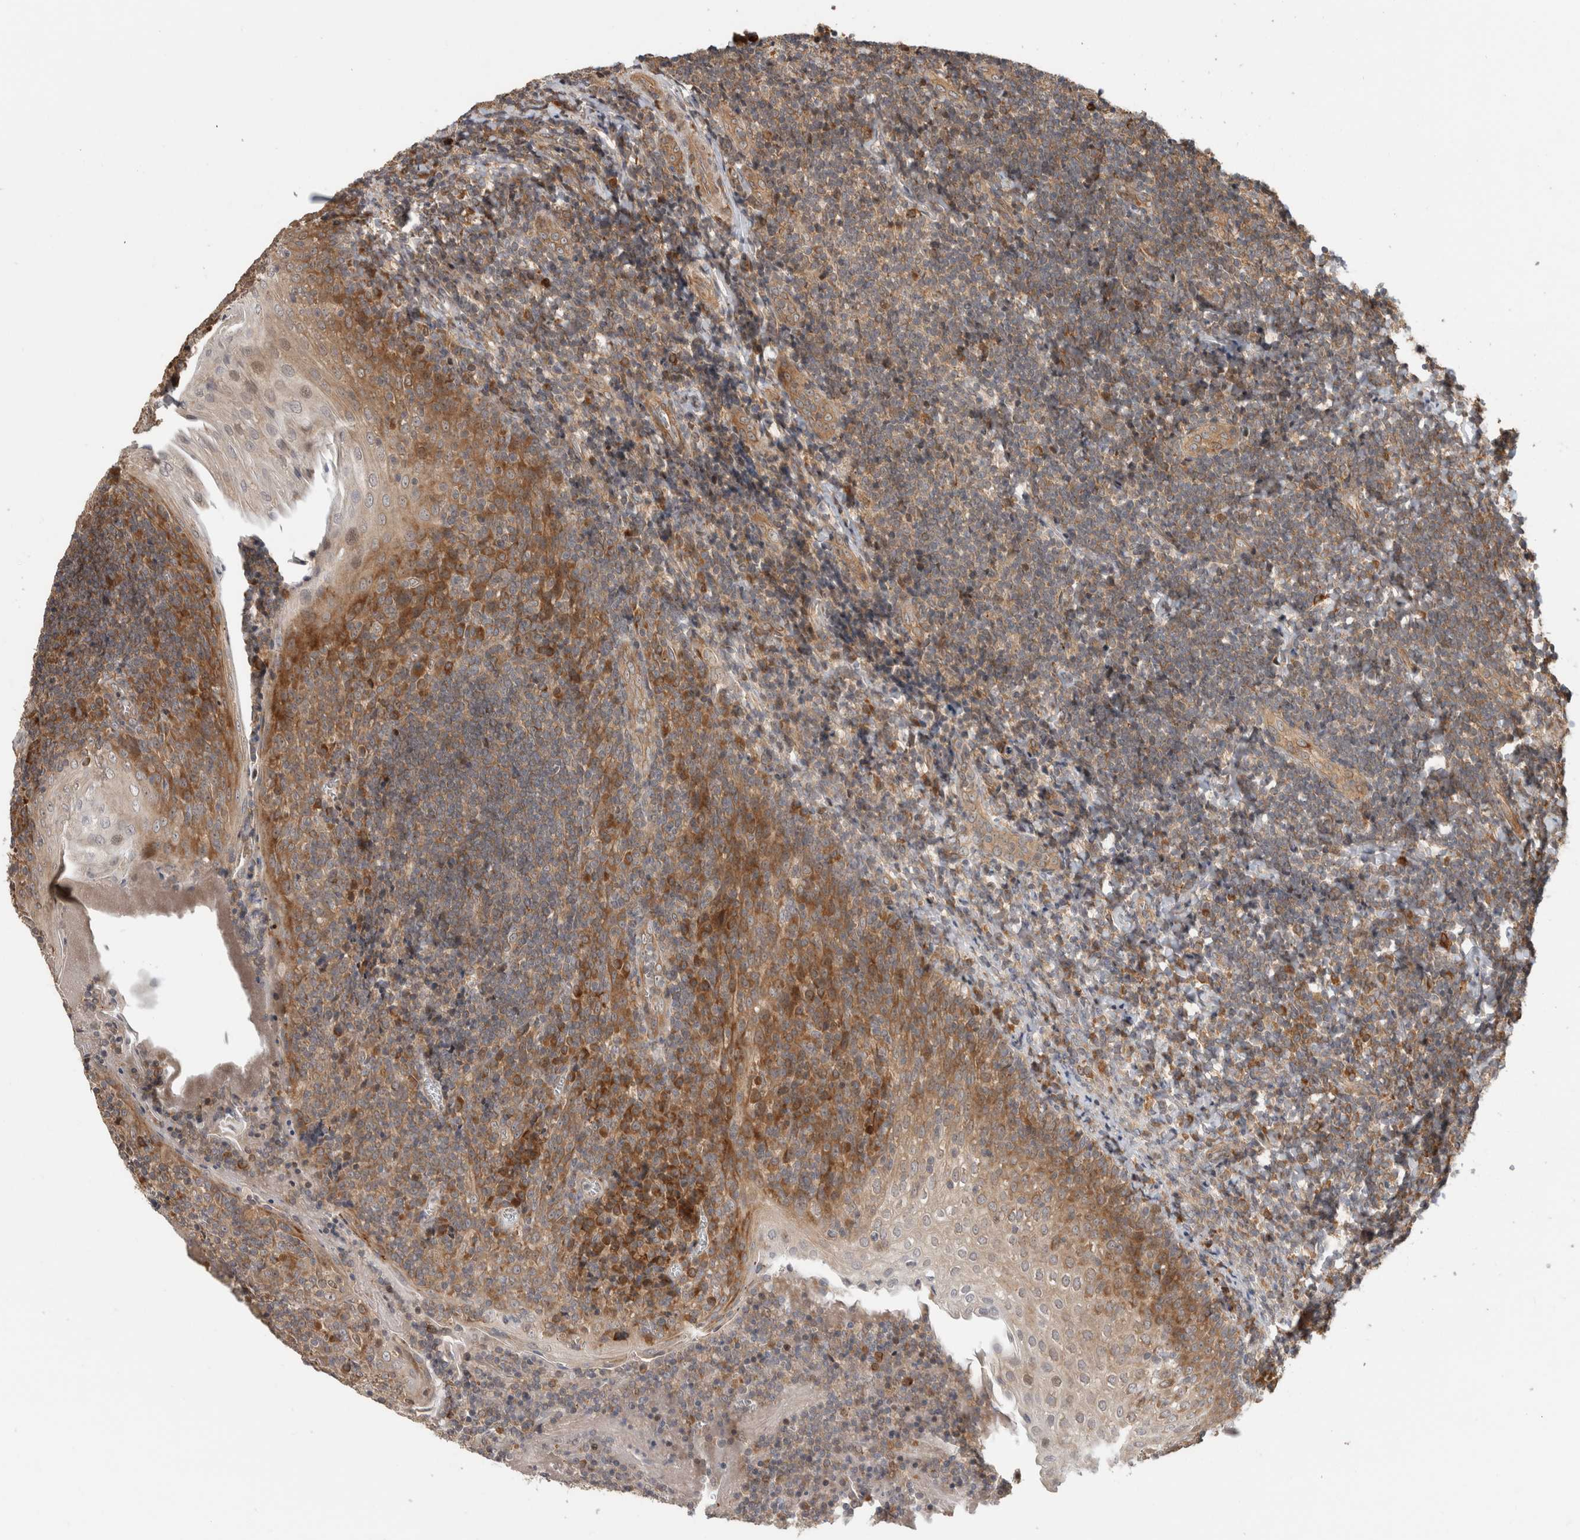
{"staining": {"intensity": "weak", "quantity": ">75%", "location": "cytoplasmic/membranous"}, "tissue": "tonsil", "cell_type": "Germinal center cells", "image_type": "normal", "snomed": [{"axis": "morphology", "description": "Normal tissue, NOS"}, {"axis": "topography", "description": "Tonsil"}], "caption": "Tonsil stained with DAB immunohistochemistry reveals low levels of weak cytoplasmic/membranous expression in approximately >75% of germinal center cells.", "gene": "PCDHB15", "patient": {"sex": "male", "age": 27}}